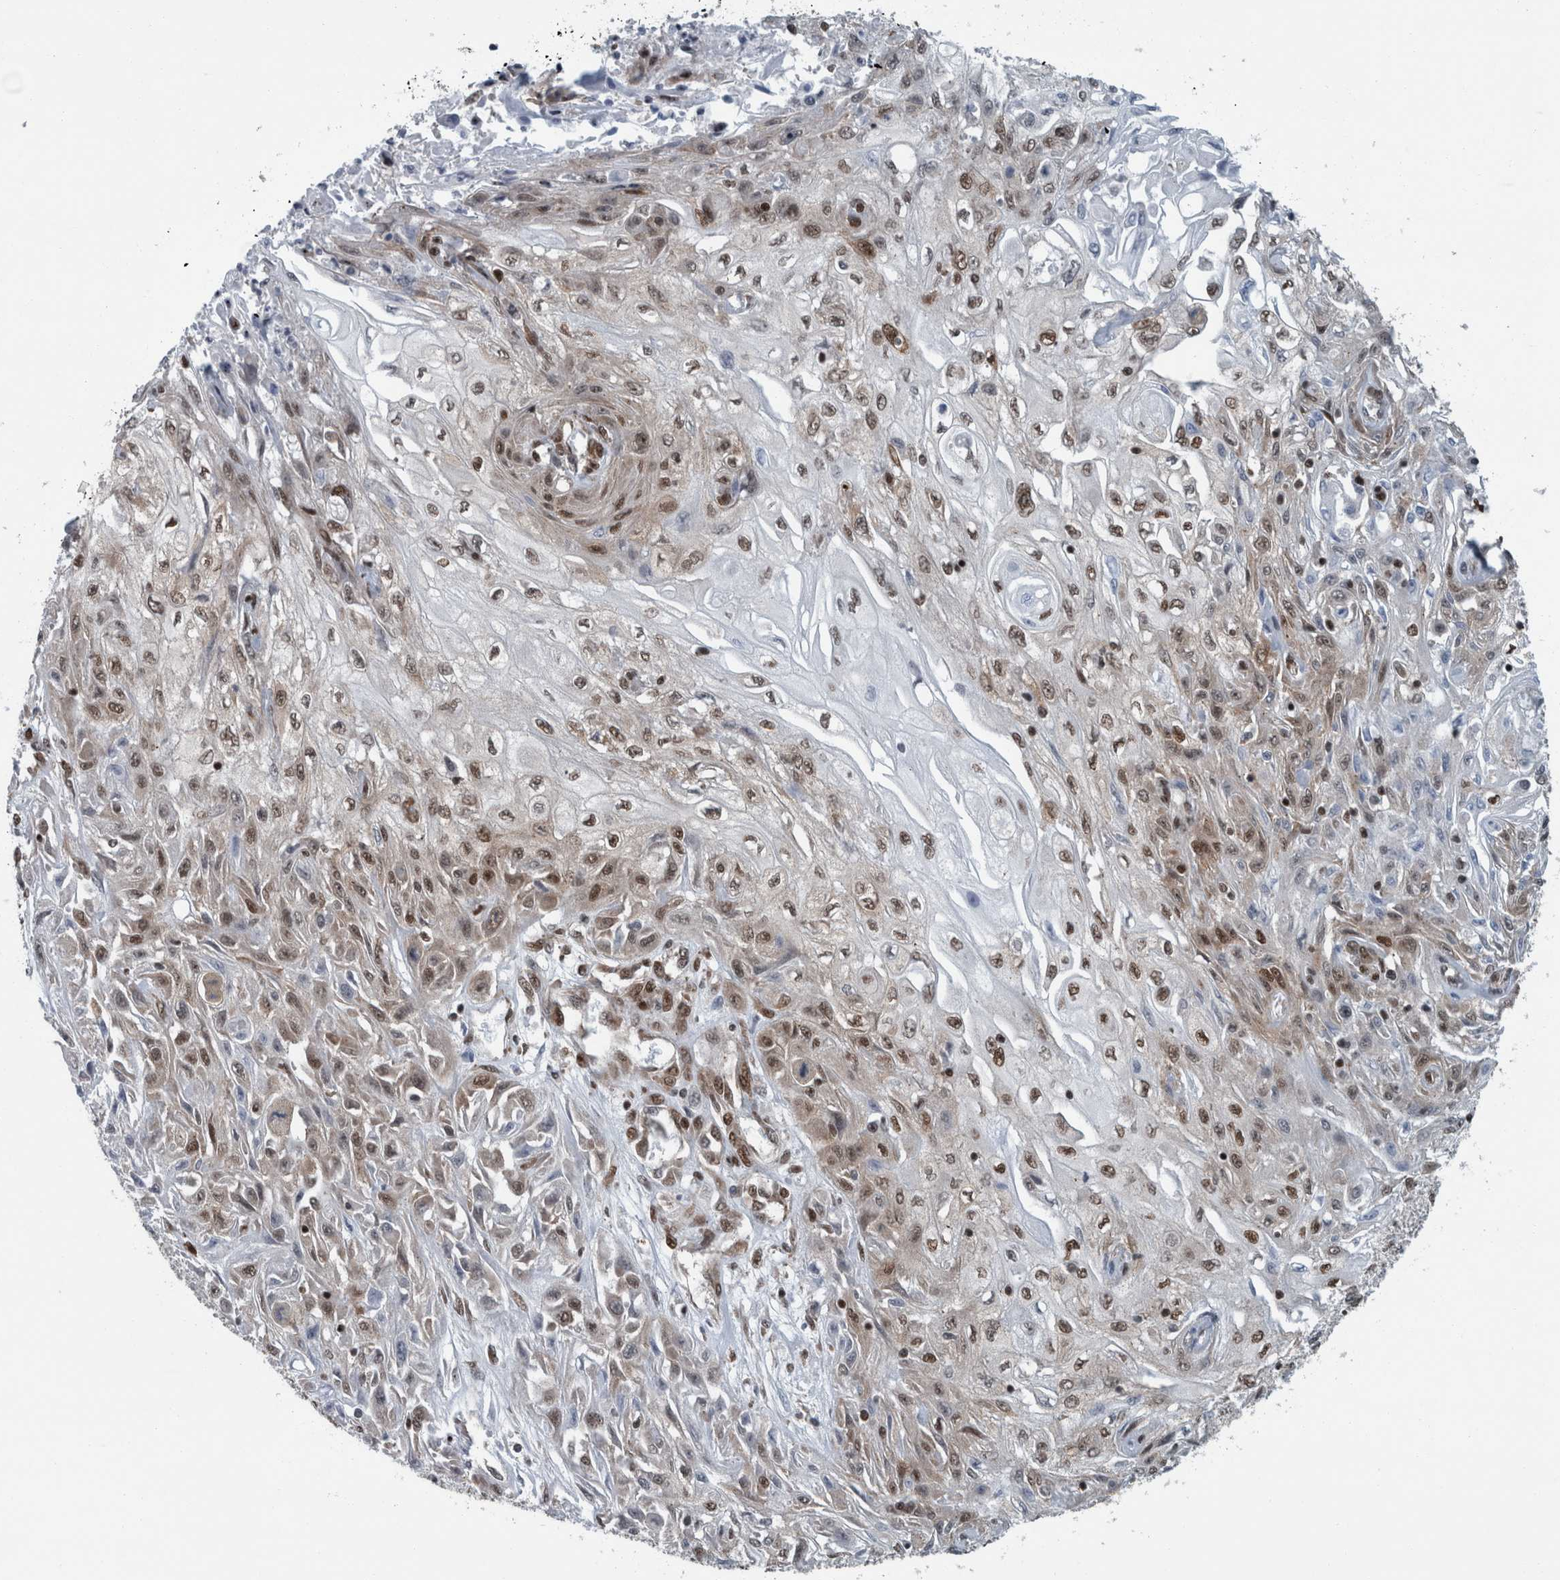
{"staining": {"intensity": "moderate", "quantity": ">75%", "location": "nuclear"}, "tissue": "skin cancer", "cell_type": "Tumor cells", "image_type": "cancer", "snomed": [{"axis": "morphology", "description": "Squamous cell carcinoma, NOS"}, {"axis": "morphology", "description": "Squamous cell carcinoma, metastatic, NOS"}, {"axis": "topography", "description": "Skin"}, {"axis": "topography", "description": "Lymph node"}], "caption": "Immunohistochemical staining of human skin metastatic squamous cell carcinoma shows medium levels of moderate nuclear protein staining in approximately >75% of tumor cells.", "gene": "DNMT3A", "patient": {"sex": "male", "age": 75}}